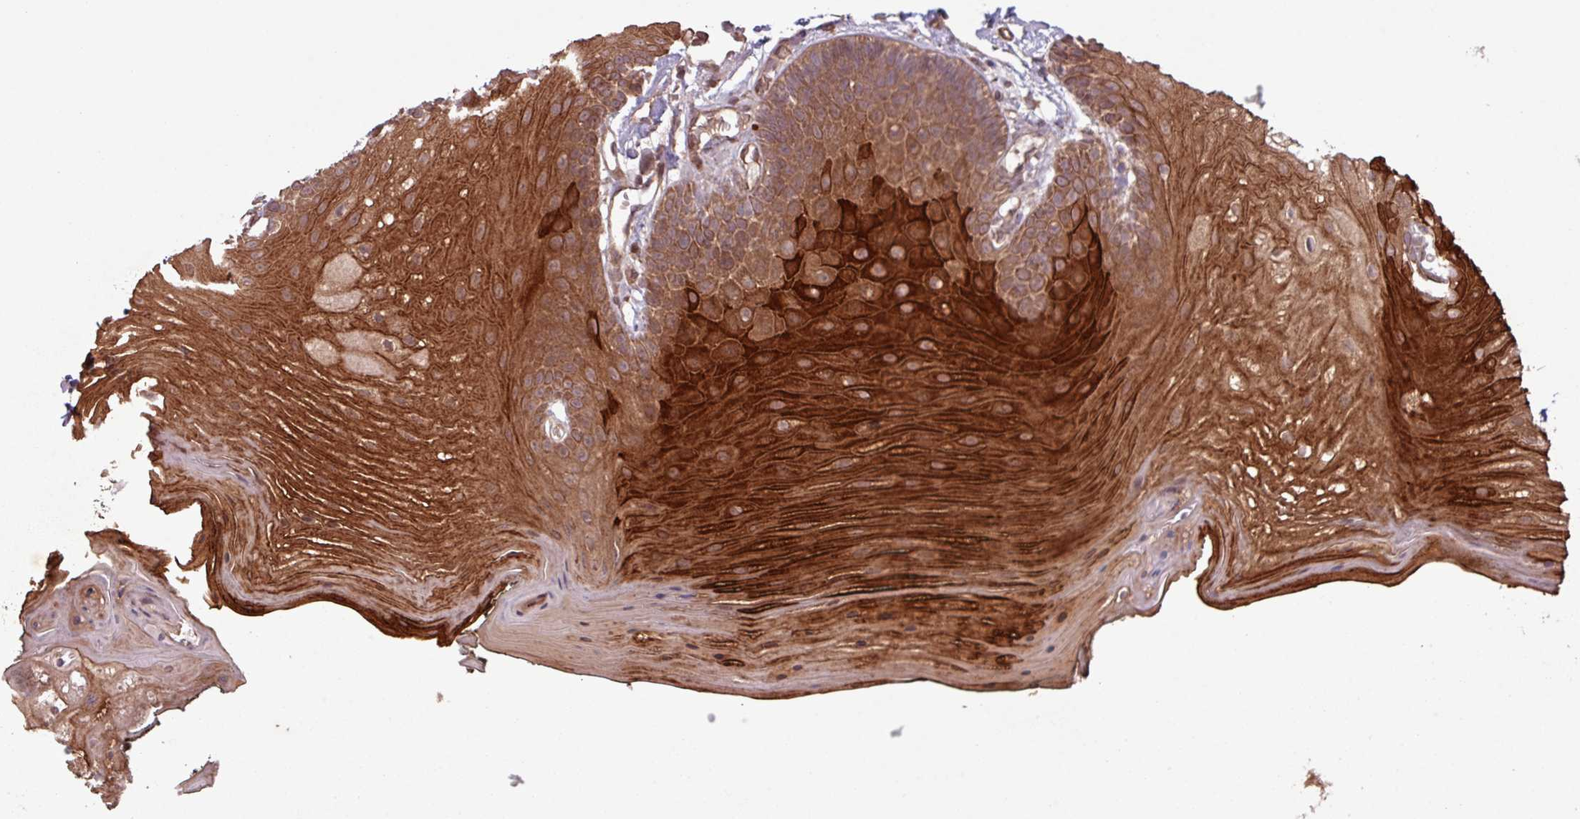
{"staining": {"intensity": "strong", "quantity": ">75%", "location": "cytoplasmic/membranous"}, "tissue": "oral mucosa", "cell_type": "Squamous epithelial cells", "image_type": "normal", "snomed": [{"axis": "morphology", "description": "Normal tissue, NOS"}, {"axis": "morphology", "description": "Squamous cell carcinoma, NOS"}, {"axis": "topography", "description": "Oral tissue"}, {"axis": "topography", "description": "Head-Neck"}], "caption": "Brown immunohistochemical staining in benign oral mucosa reveals strong cytoplasmic/membranous expression in approximately >75% of squamous epithelial cells.", "gene": "TRABD2A", "patient": {"sex": "female", "age": 81}}